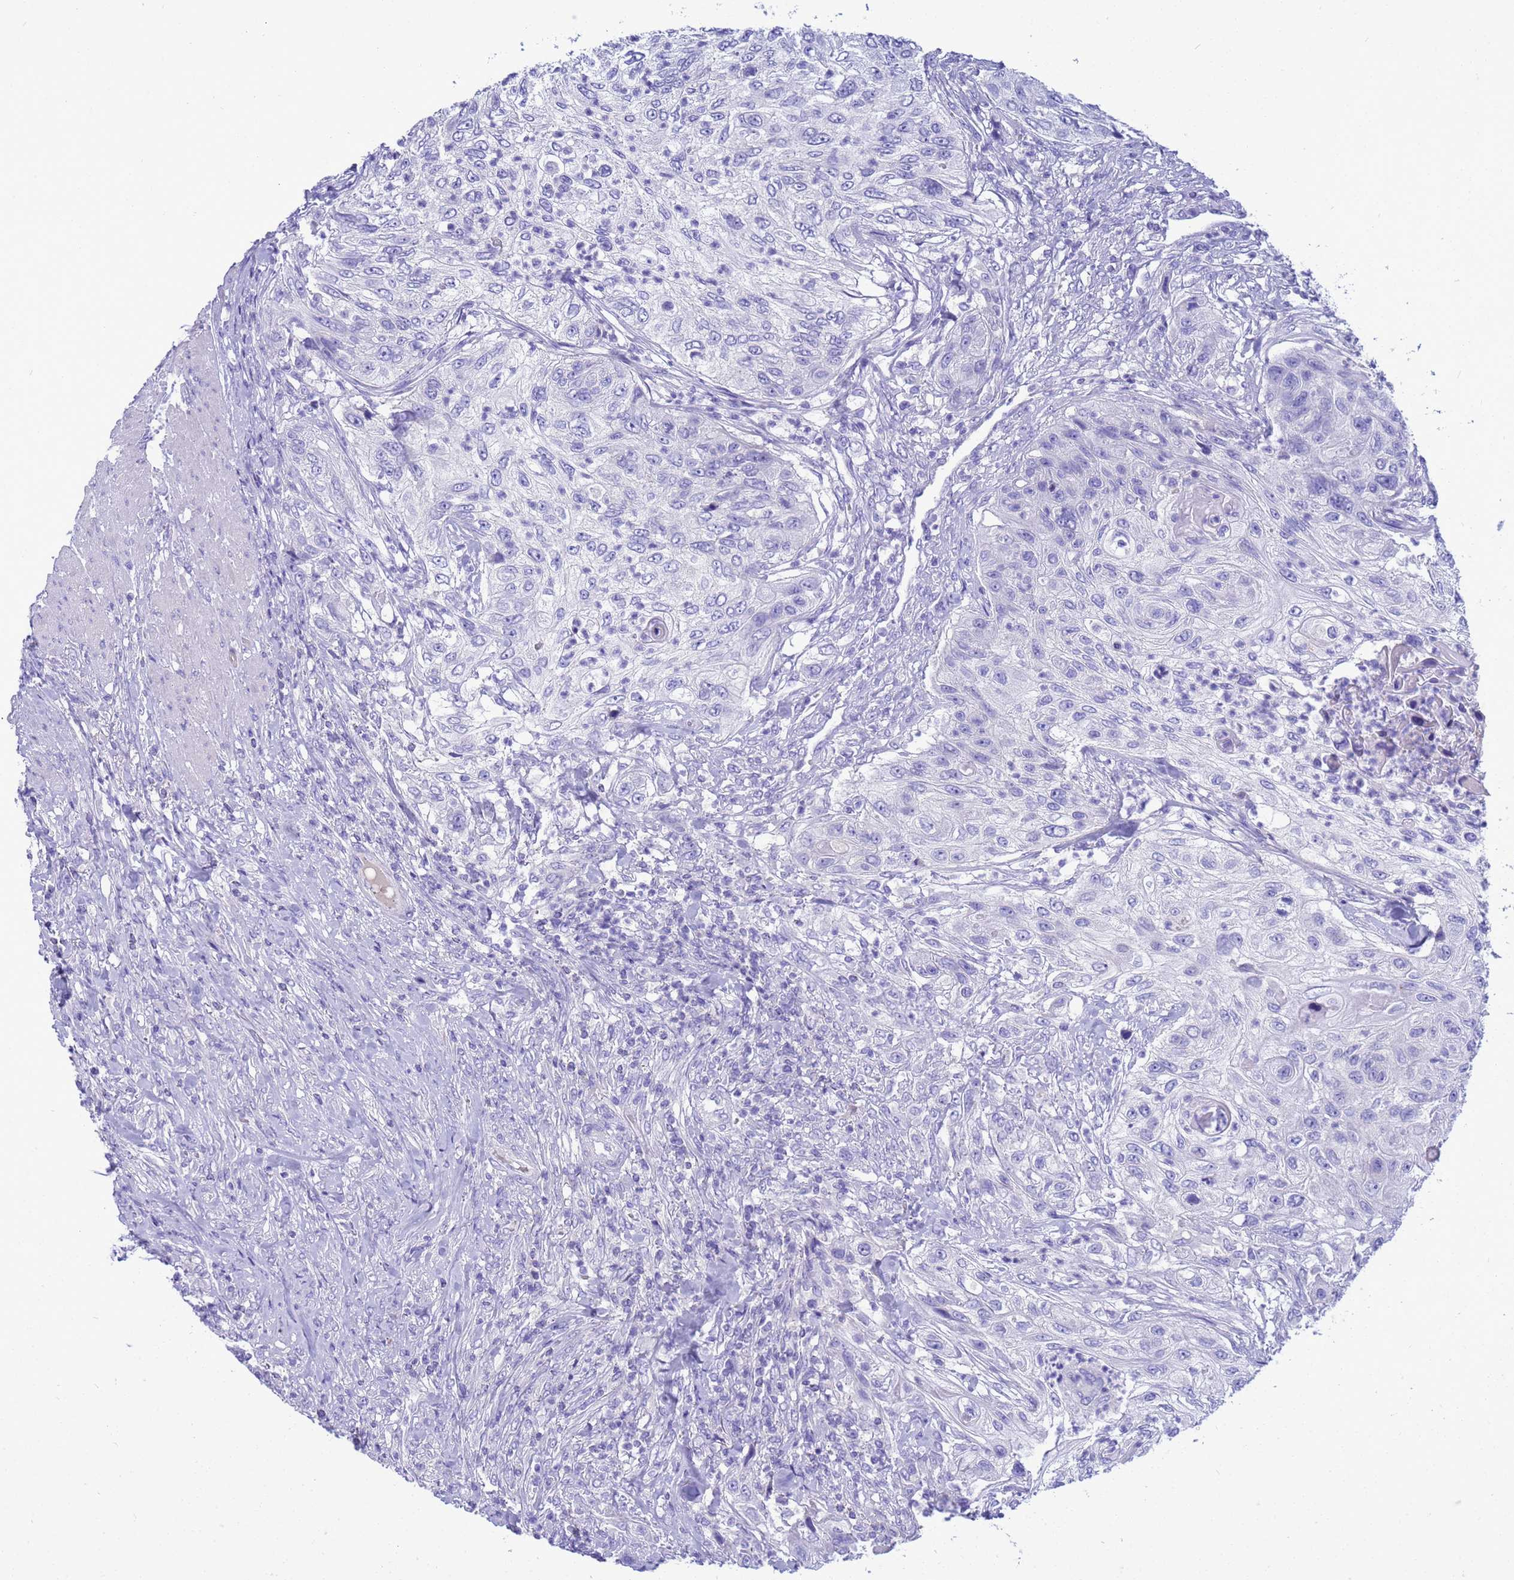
{"staining": {"intensity": "negative", "quantity": "none", "location": "none"}, "tissue": "urothelial cancer", "cell_type": "Tumor cells", "image_type": "cancer", "snomed": [{"axis": "morphology", "description": "Urothelial carcinoma, High grade"}, {"axis": "topography", "description": "Urinary bladder"}], "caption": "Tumor cells show no significant expression in urothelial cancer. (DAB (3,3'-diaminobenzidine) IHC with hematoxylin counter stain).", "gene": "SYCN", "patient": {"sex": "female", "age": 60}}